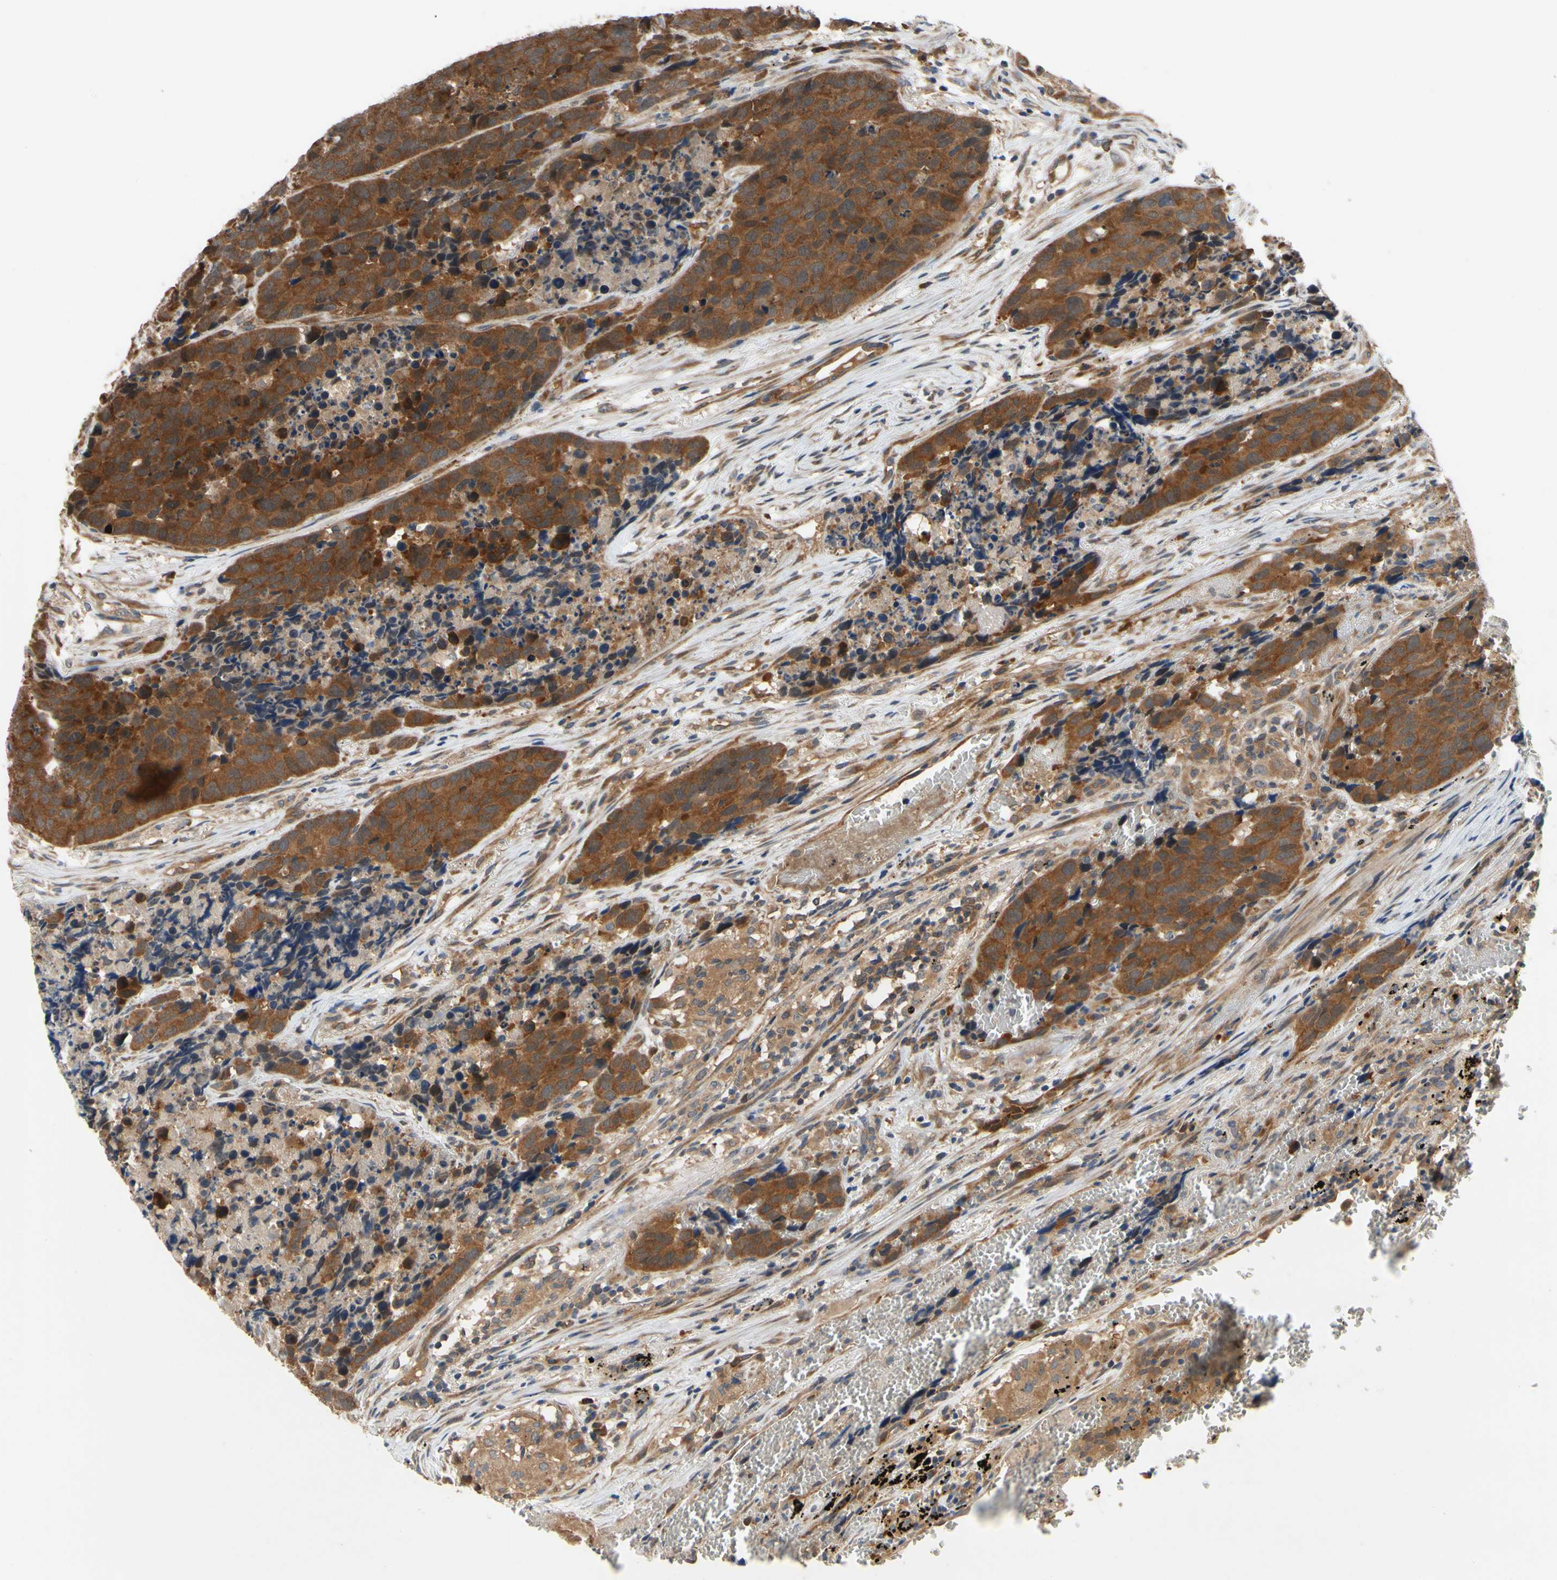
{"staining": {"intensity": "strong", "quantity": ">75%", "location": "cytoplasmic/membranous"}, "tissue": "carcinoid", "cell_type": "Tumor cells", "image_type": "cancer", "snomed": [{"axis": "morphology", "description": "Carcinoid, malignant, NOS"}, {"axis": "topography", "description": "Lung"}], "caption": "Immunohistochemical staining of carcinoid (malignant) demonstrates strong cytoplasmic/membranous protein staining in about >75% of tumor cells.", "gene": "TDRP", "patient": {"sex": "male", "age": 60}}